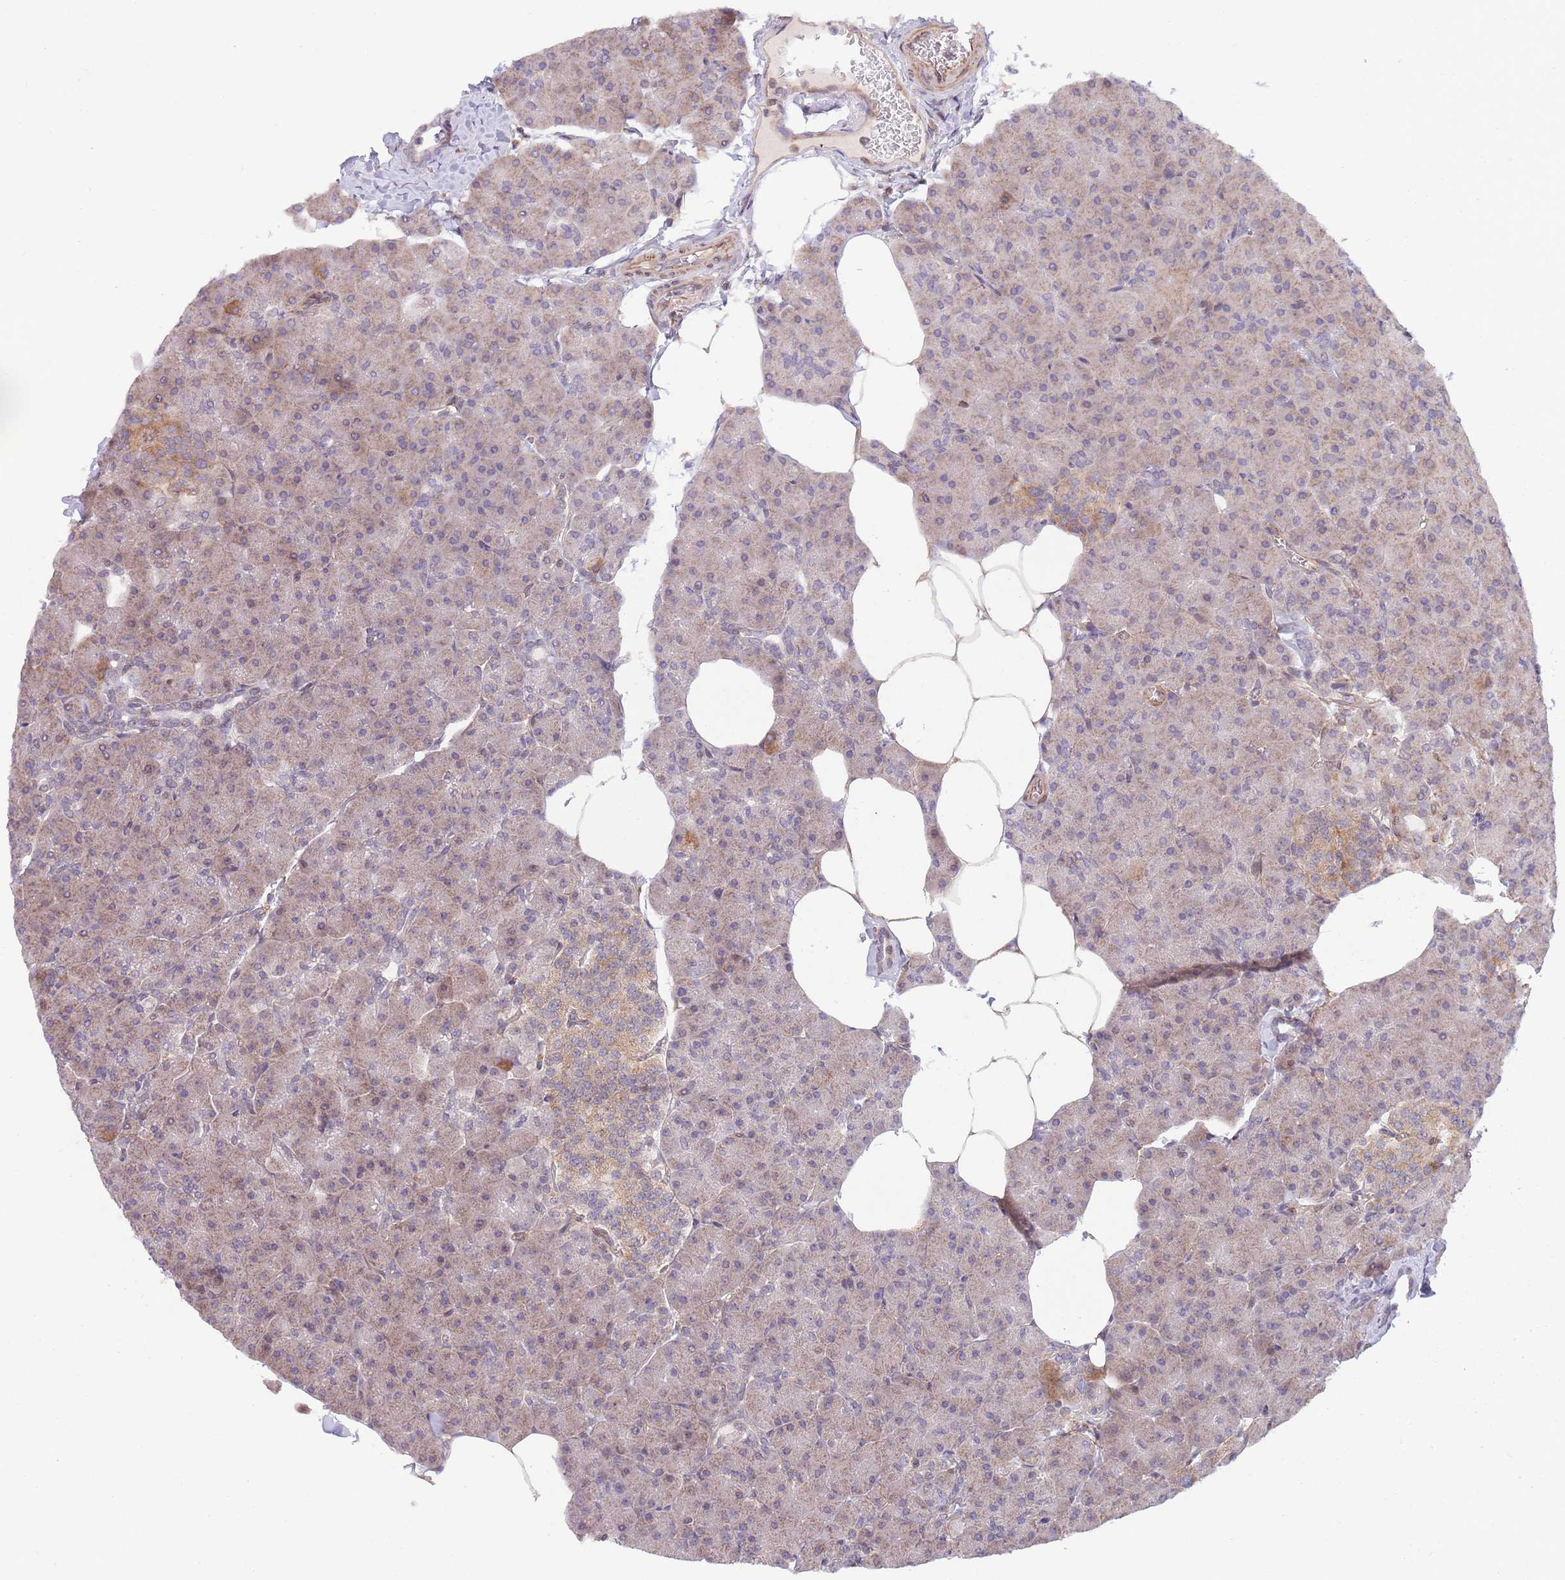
{"staining": {"intensity": "moderate", "quantity": "25%-75%", "location": "cytoplasmic/membranous,nuclear"}, "tissue": "pancreas", "cell_type": "Exocrine glandular cells", "image_type": "normal", "snomed": [{"axis": "morphology", "description": "Normal tissue, NOS"}, {"axis": "topography", "description": "Pancreas"}], "caption": "Immunohistochemistry (IHC) histopathology image of unremarkable human pancreas stained for a protein (brown), which reveals medium levels of moderate cytoplasmic/membranous,nuclear staining in approximately 25%-75% of exocrine glandular cells.", "gene": "CHD9", "patient": {"sex": "male", "age": 35}}